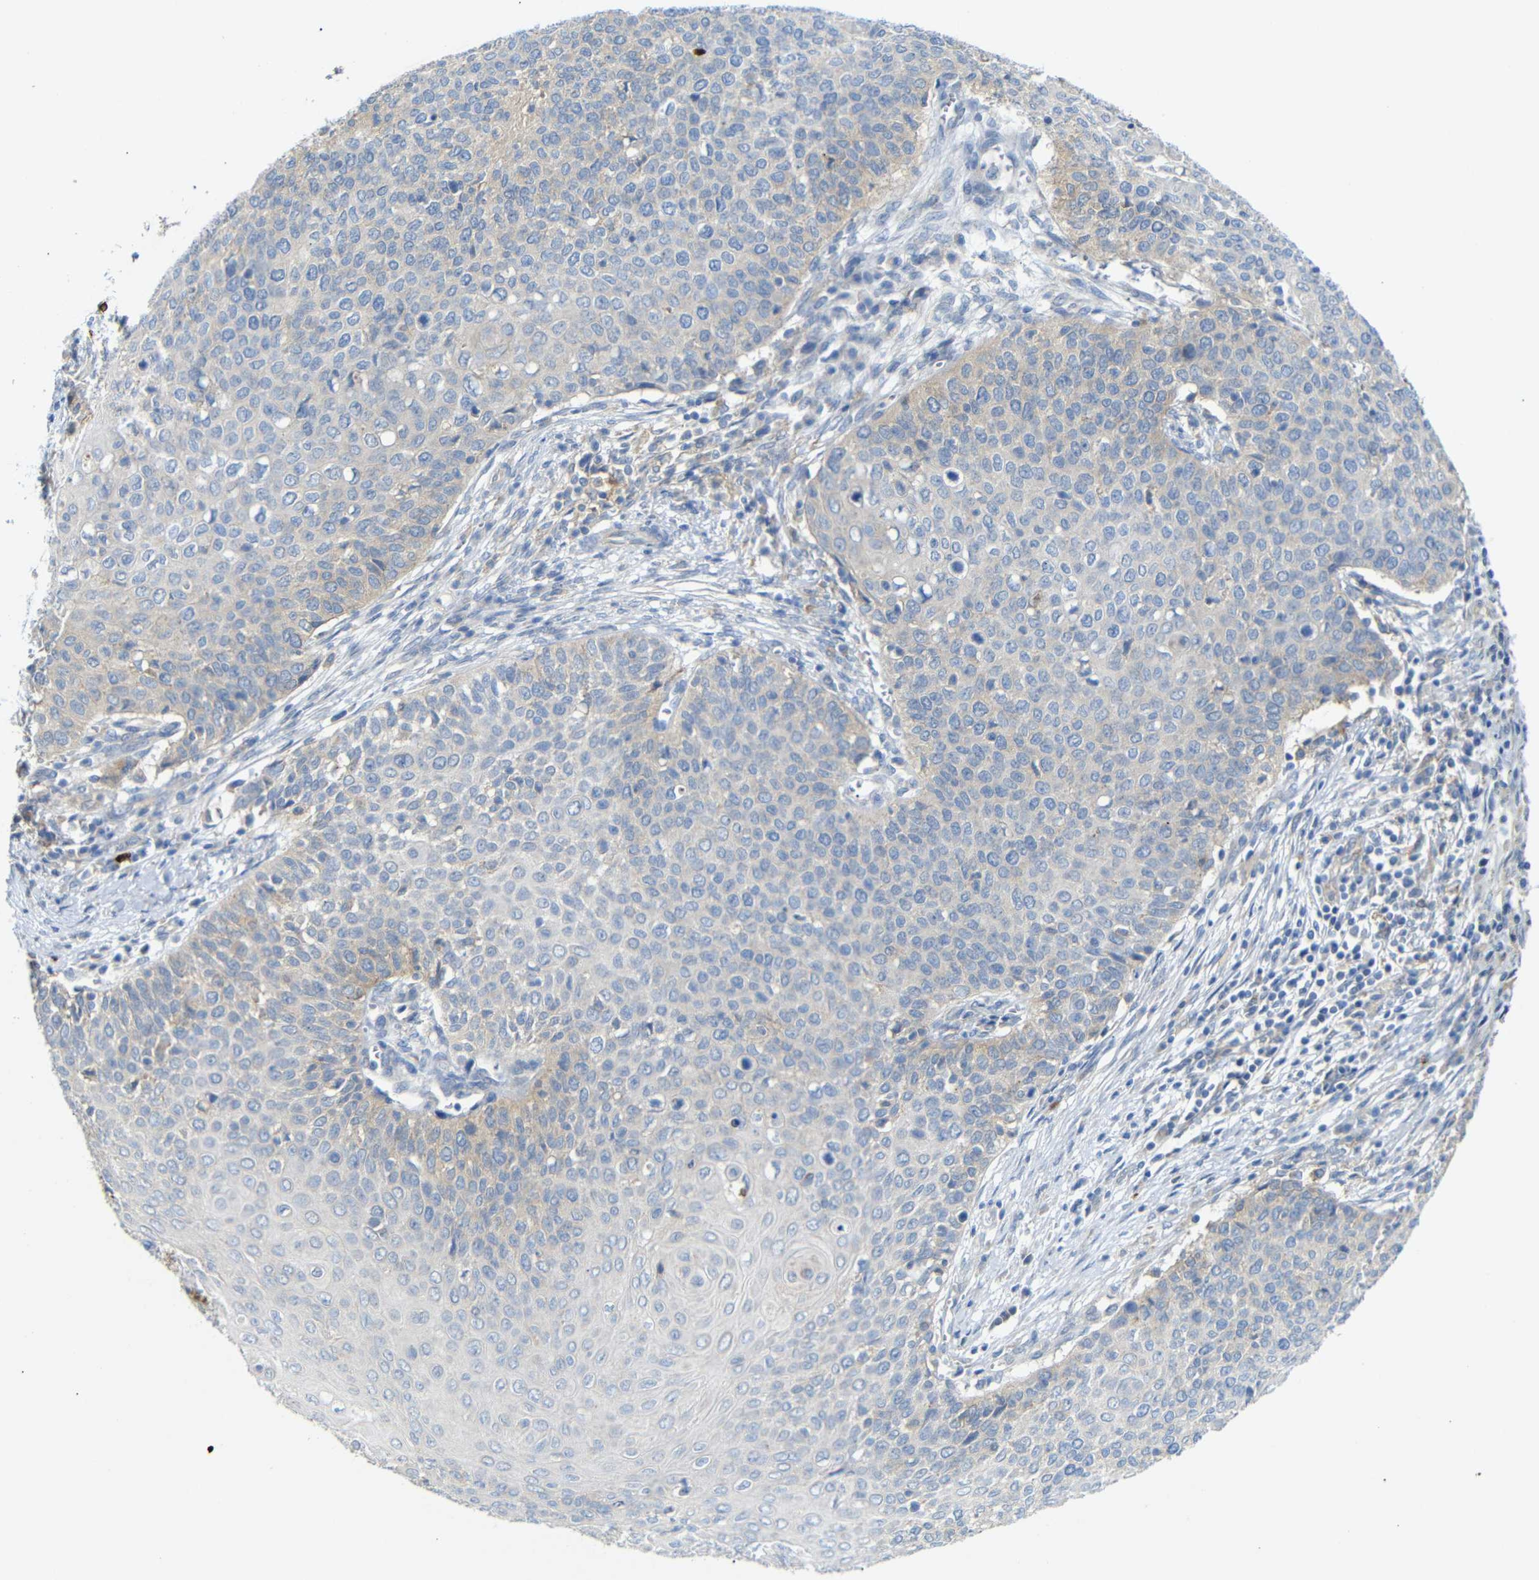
{"staining": {"intensity": "weak", "quantity": "25%-75%", "location": "cytoplasmic/membranous"}, "tissue": "cervical cancer", "cell_type": "Tumor cells", "image_type": "cancer", "snomed": [{"axis": "morphology", "description": "Squamous cell carcinoma, NOS"}, {"axis": "topography", "description": "Cervix"}], "caption": "High-power microscopy captured an immunohistochemistry (IHC) micrograph of cervical squamous cell carcinoma, revealing weak cytoplasmic/membranous staining in approximately 25%-75% of tumor cells. The staining is performed using DAB brown chromogen to label protein expression. The nuclei are counter-stained blue using hematoxylin.", "gene": "ALOX15", "patient": {"sex": "female", "age": 39}}